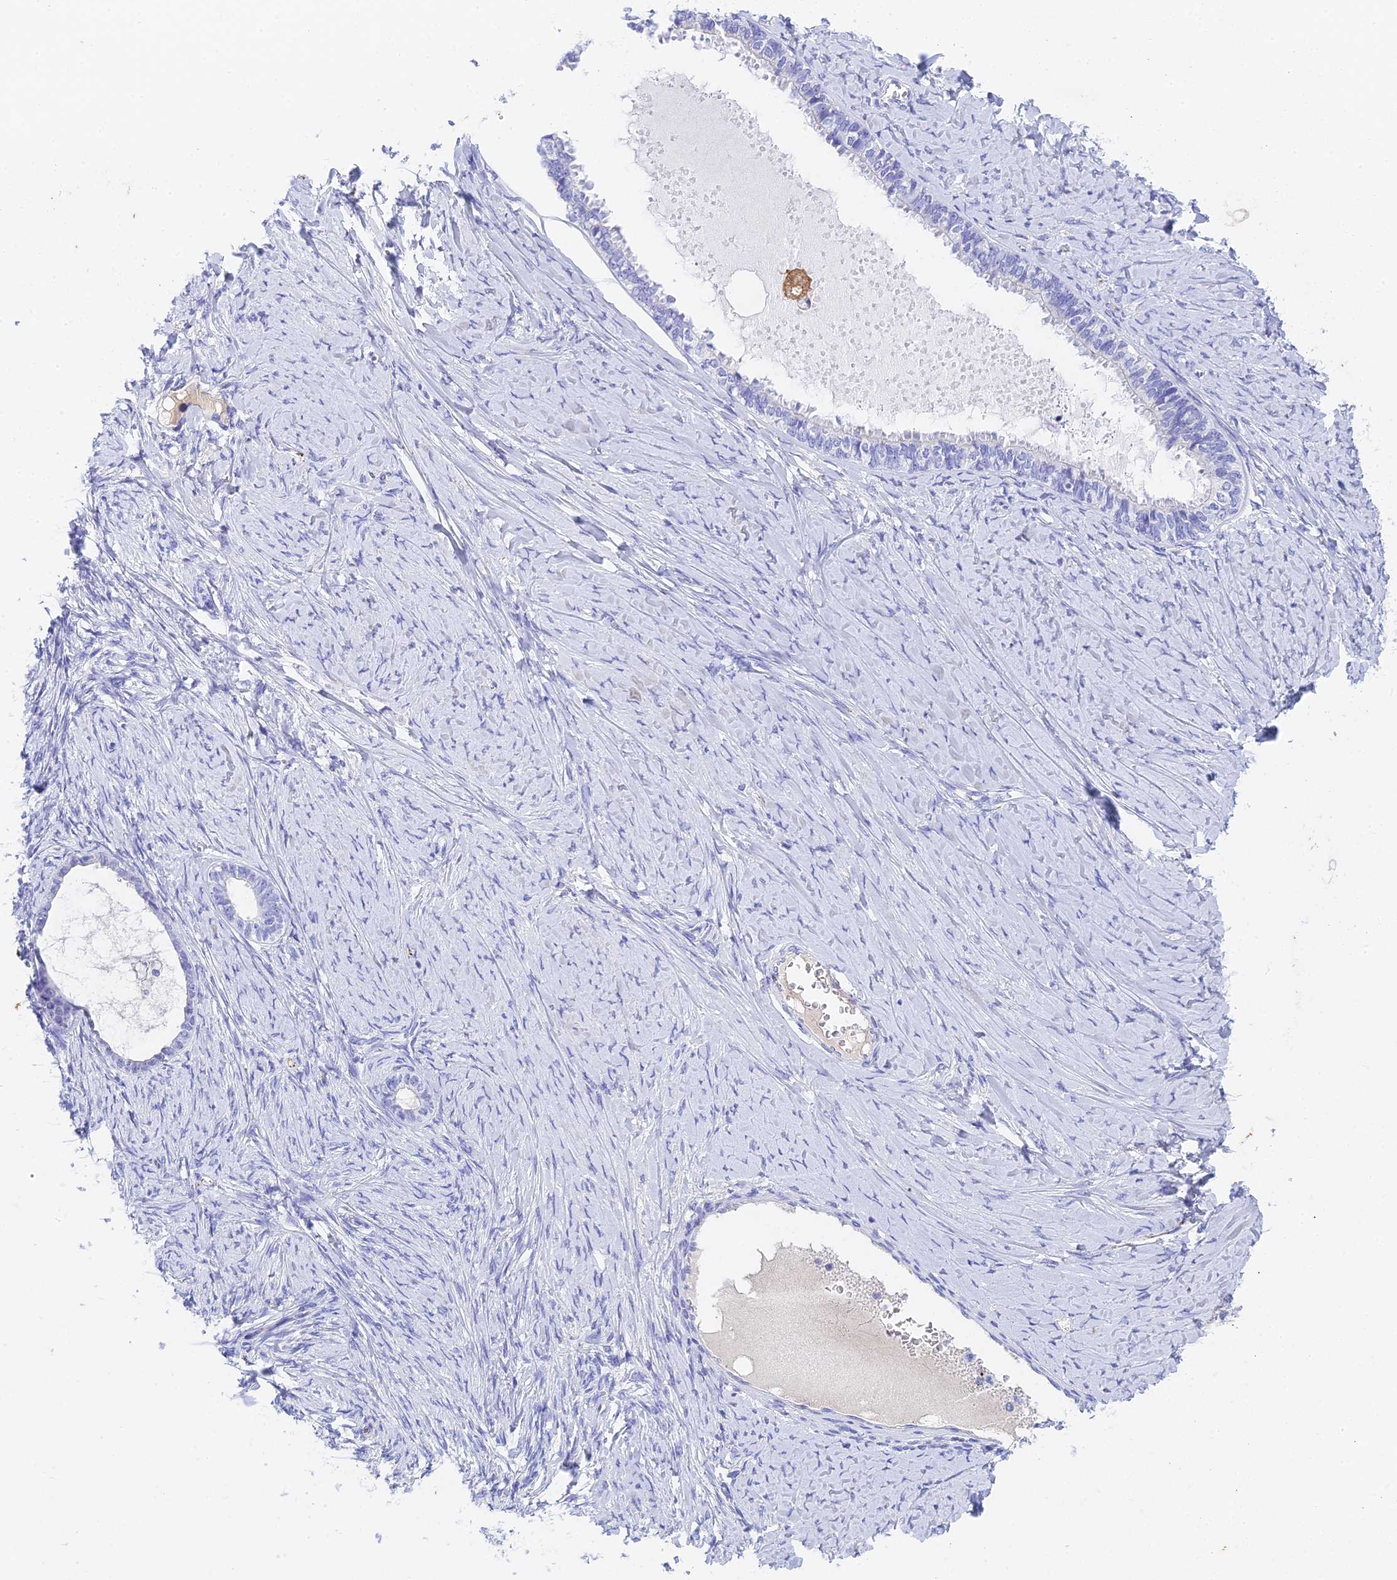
{"staining": {"intensity": "negative", "quantity": "none", "location": "none"}, "tissue": "ovarian cancer", "cell_type": "Tumor cells", "image_type": "cancer", "snomed": [{"axis": "morphology", "description": "Cystadenocarcinoma, serous, NOS"}, {"axis": "topography", "description": "Ovary"}], "caption": "There is no significant positivity in tumor cells of ovarian serous cystadenocarcinoma.", "gene": "ADAMTS13", "patient": {"sex": "female", "age": 79}}